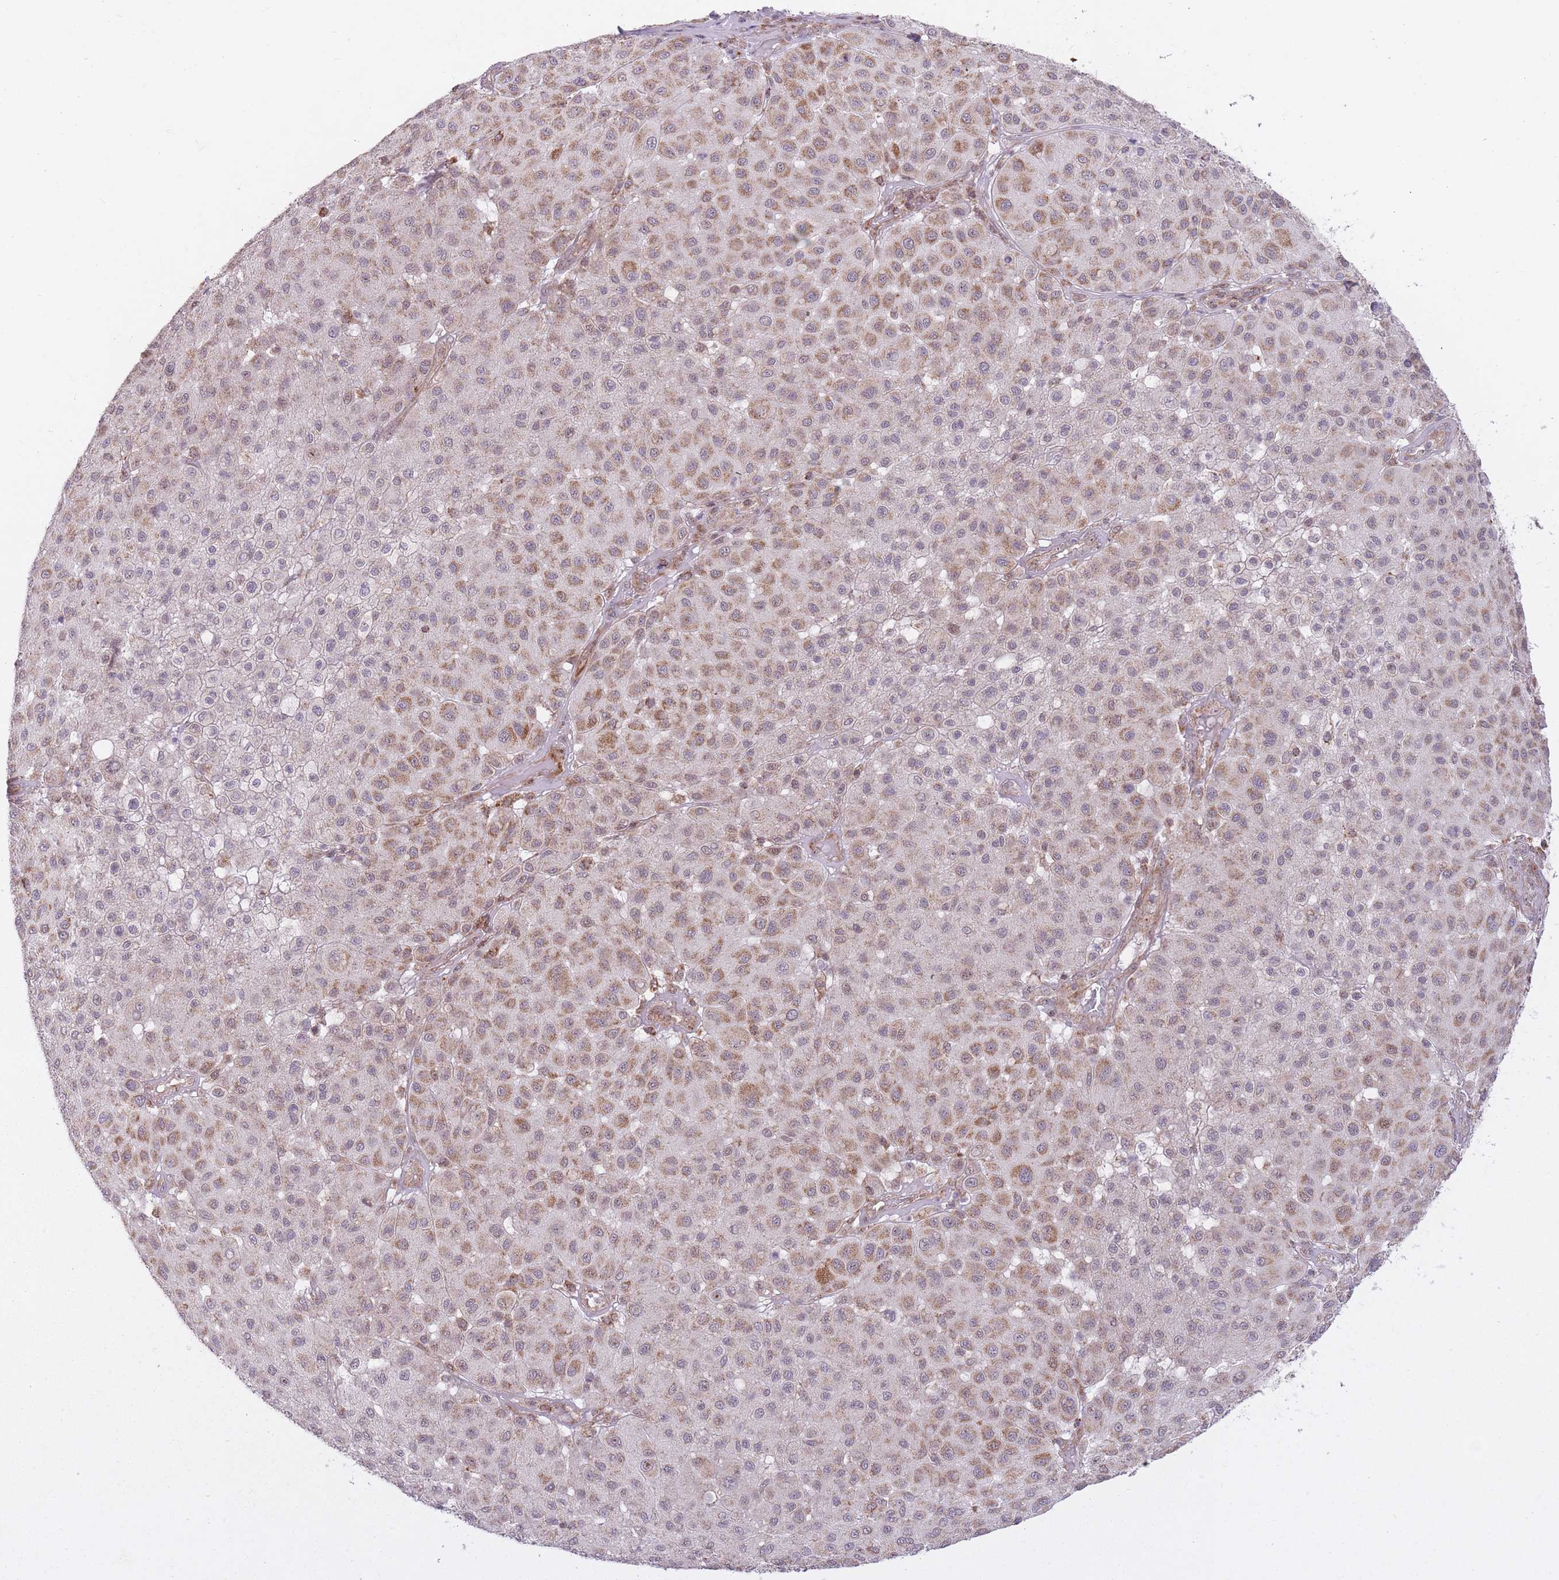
{"staining": {"intensity": "moderate", "quantity": "25%-75%", "location": "cytoplasmic/membranous"}, "tissue": "melanoma", "cell_type": "Tumor cells", "image_type": "cancer", "snomed": [{"axis": "morphology", "description": "Malignant melanoma, Metastatic site"}, {"axis": "topography", "description": "Smooth muscle"}], "caption": "Protein analysis of melanoma tissue shows moderate cytoplasmic/membranous expression in approximately 25%-75% of tumor cells. (IHC, brightfield microscopy, high magnification).", "gene": "DPYSL4", "patient": {"sex": "male", "age": 41}}